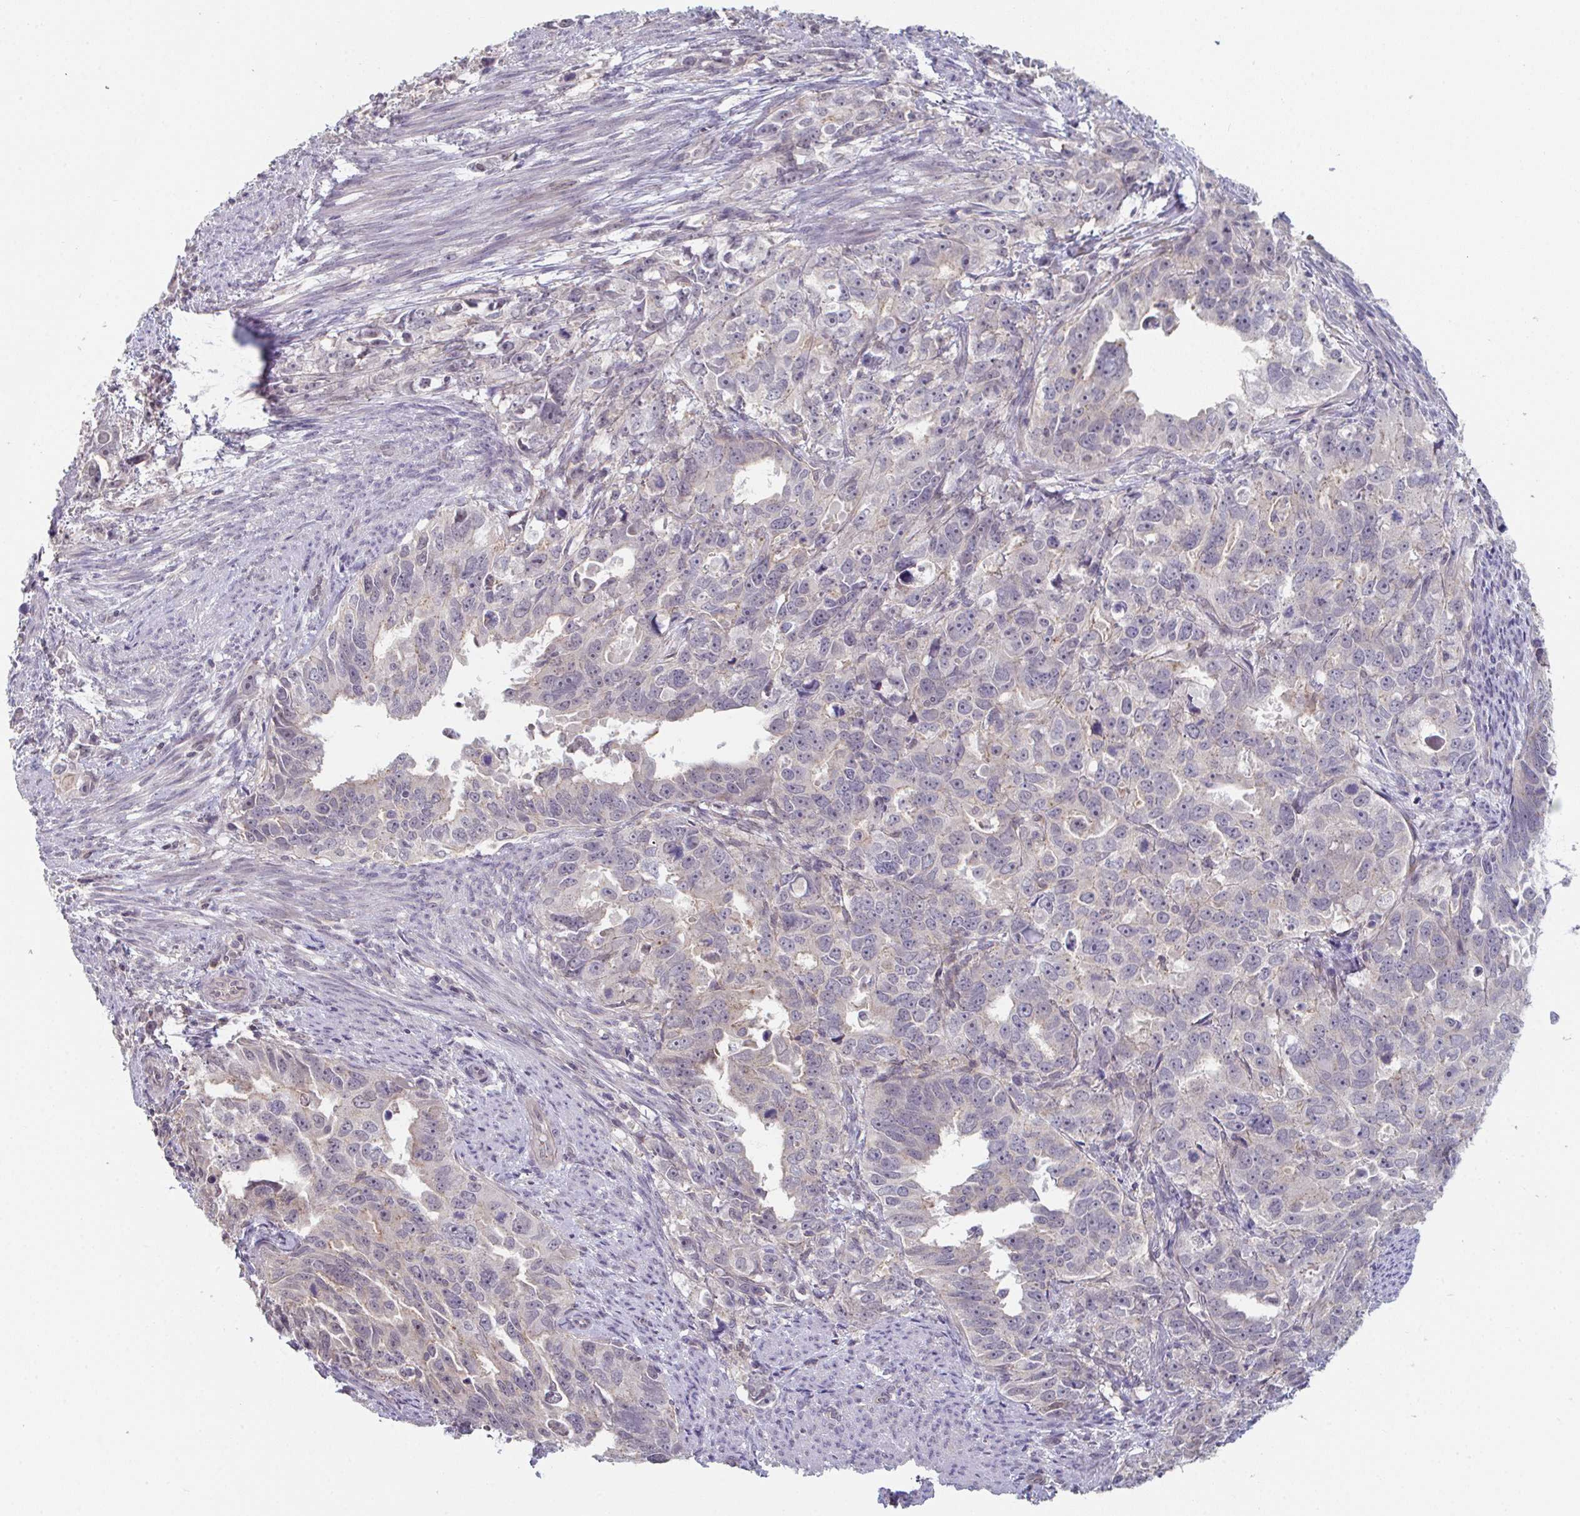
{"staining": {"intensity": "weak", "quantity": "25%-75%", "location": "cytoplasmic/membranous"}, "tissue": "endometrial cancer", "cell_type": "Tumor cells", "image_type": "cancer", "snomed": [{"axis": "morphology", "description": "Adenocarcinoma, NOS"}, {"axis": "topography", "description": "Endometrium"}], "caption": "Brown immunohistochemical staining in human endometrial cancer displays weak cytoplasmic/membranous expression in about 25%-75% of tumor cells.", "gene": "ZNF214", "patient": {"sex": "female", "age": 65}}